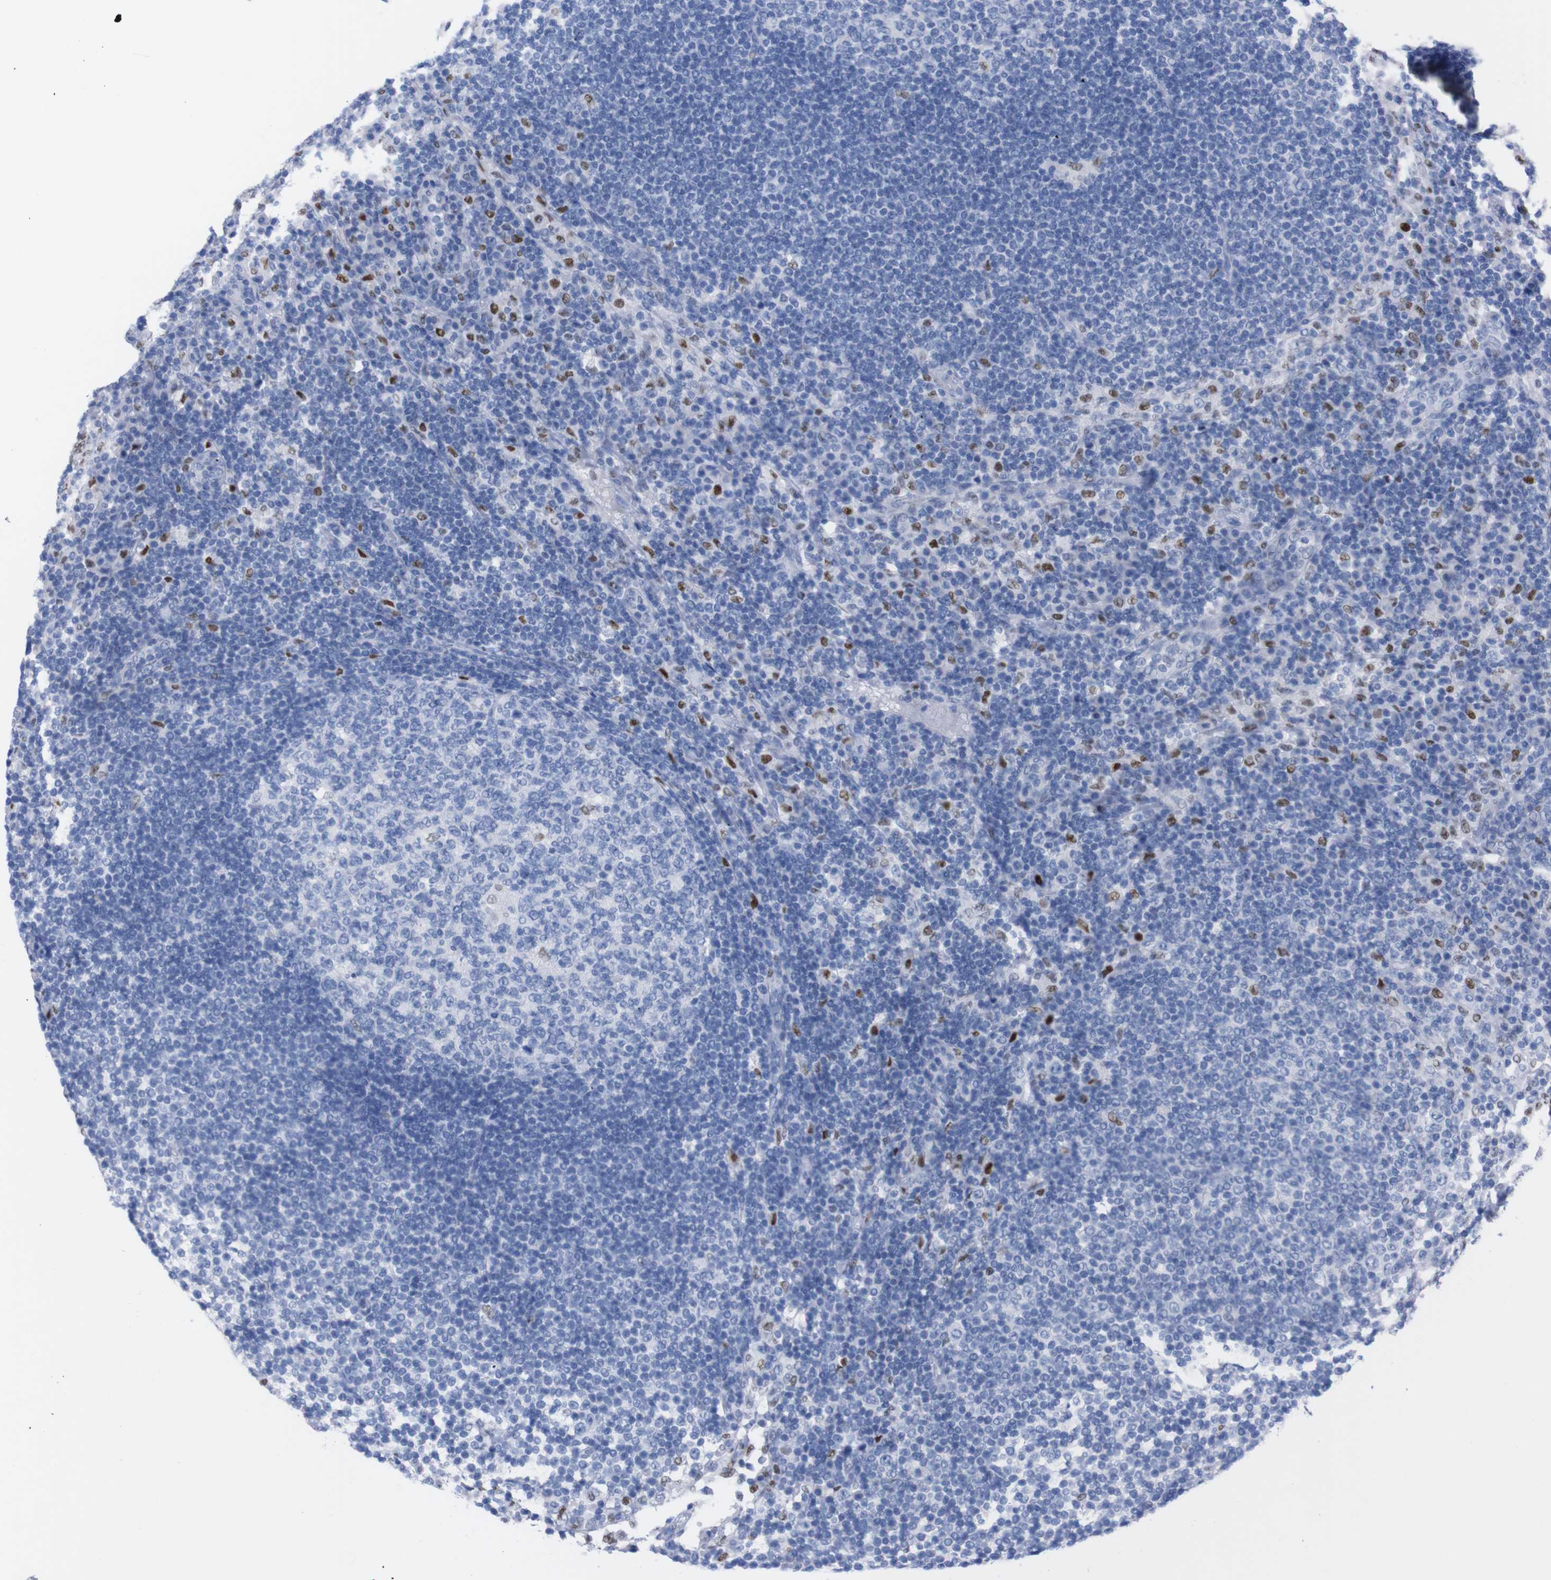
{"staining": {"intensity": "negative", "quantity": "none", "location": "none"}, "tissue": "lymph node", "cell_type": "Germinal center cells", "image_type": "normal", "snomed": [{"axis": "morphology", "description": "Normal tissue, NOS"}, {"axis": "topography", "description": "Lymph node"}], "caption": "Immunohistochemical staining of normal lymph node exhibits no significant positivity in germinal center cells.", "gene": "P2RY12", "patient": {"sex": "female", "age": 53}}